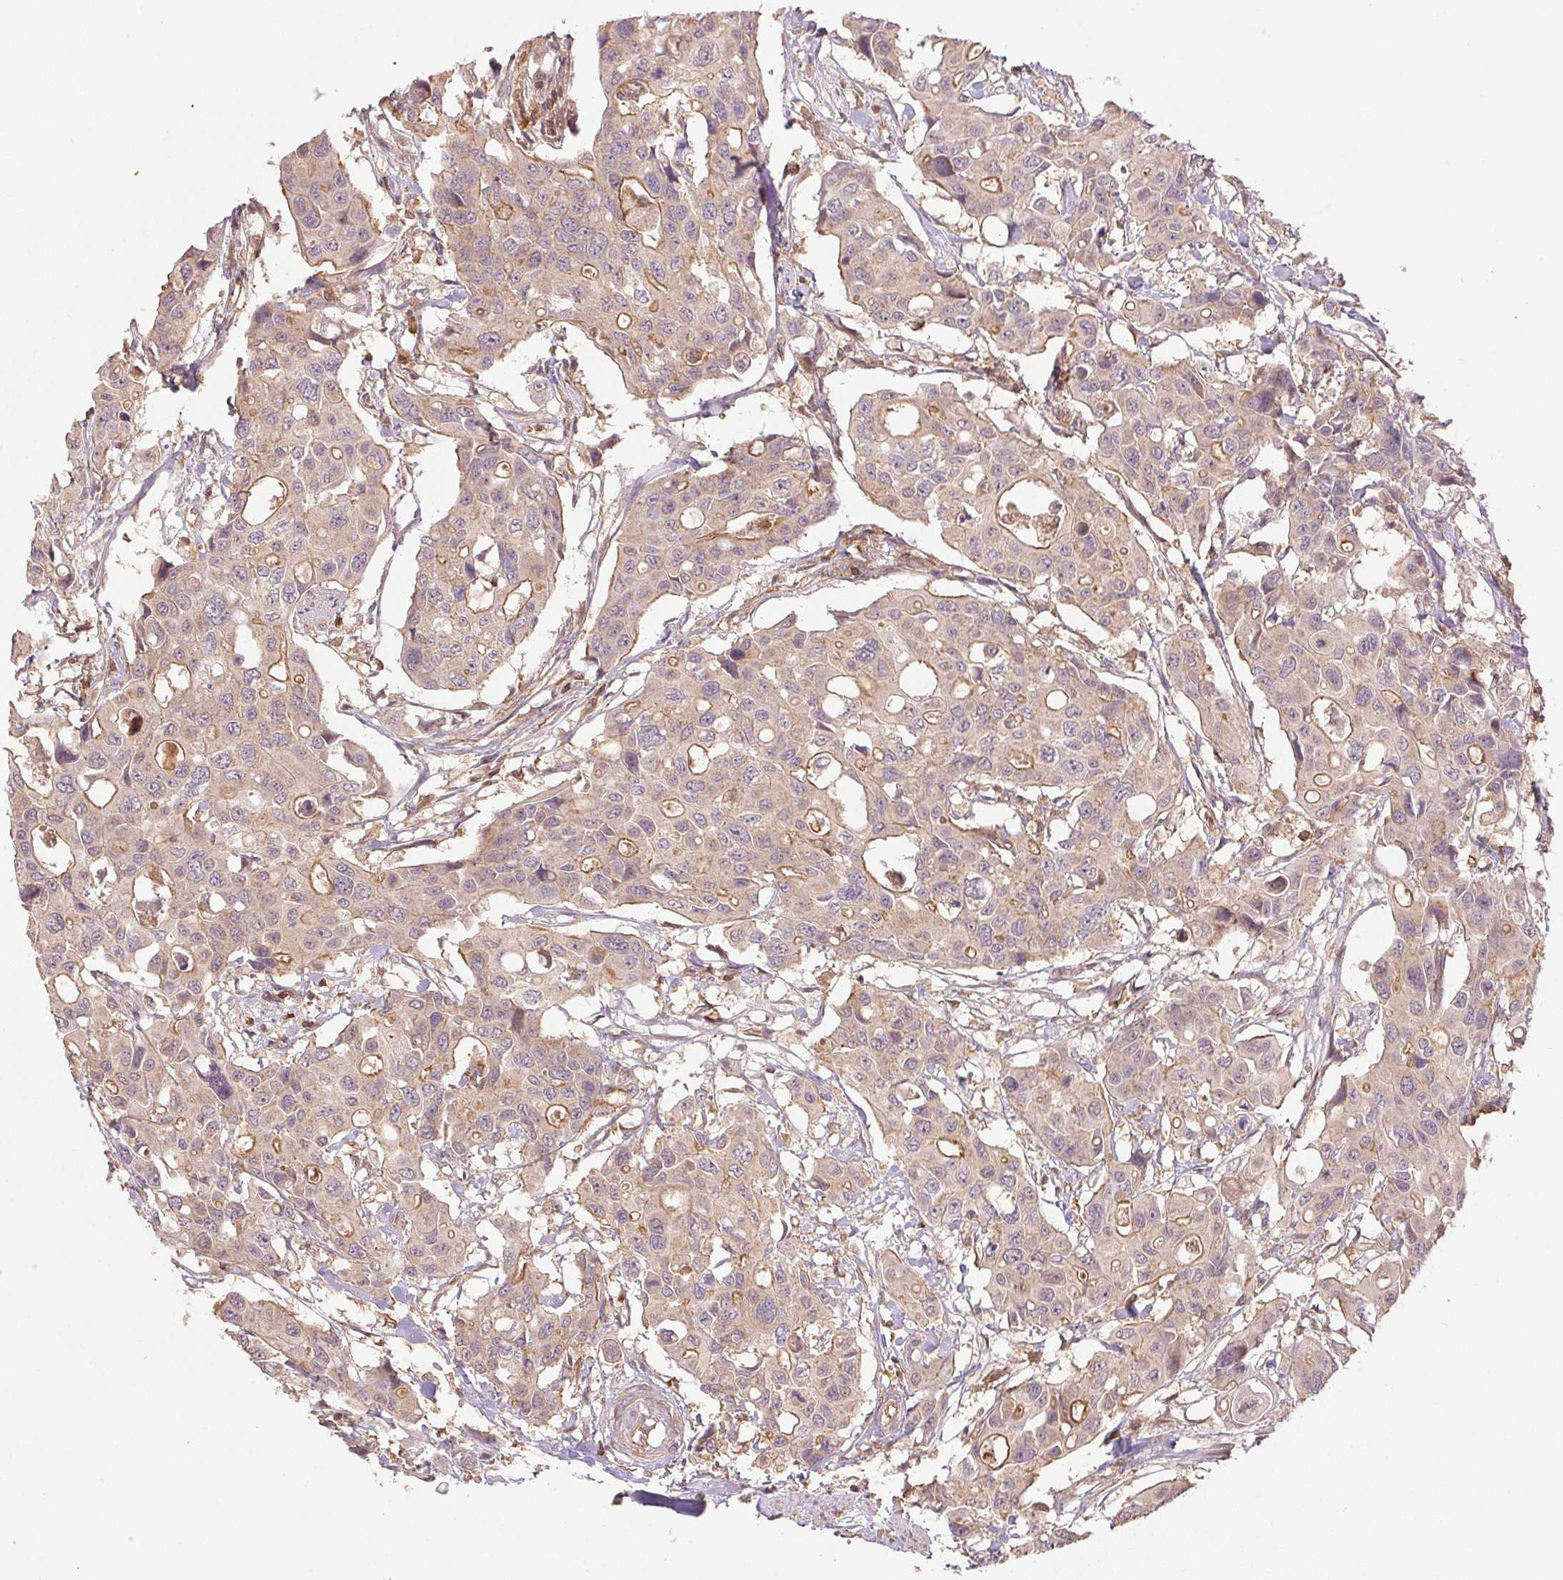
{"staining": {"intensity": "moderate", "quantity": "<25%", "location": "cytoplasmic/membranous"}, "tissue": "colorectal cancer", "cell_type": "Tumor cells", "image_type": "cancer", "snomed": [{"axis": "morphology", "description": "Adenocarcinoma, NOS"}, {"axis": "topography", "description": "Colon"}], "caption": "Protein analysis of colorectal adenocarcinoma tissue displays moderate cytoplasmic/membranous staining in approximately <25% of tumor cells.", "gene": "TUBA3D", "patient": {"sex": "male", "age": 77}}